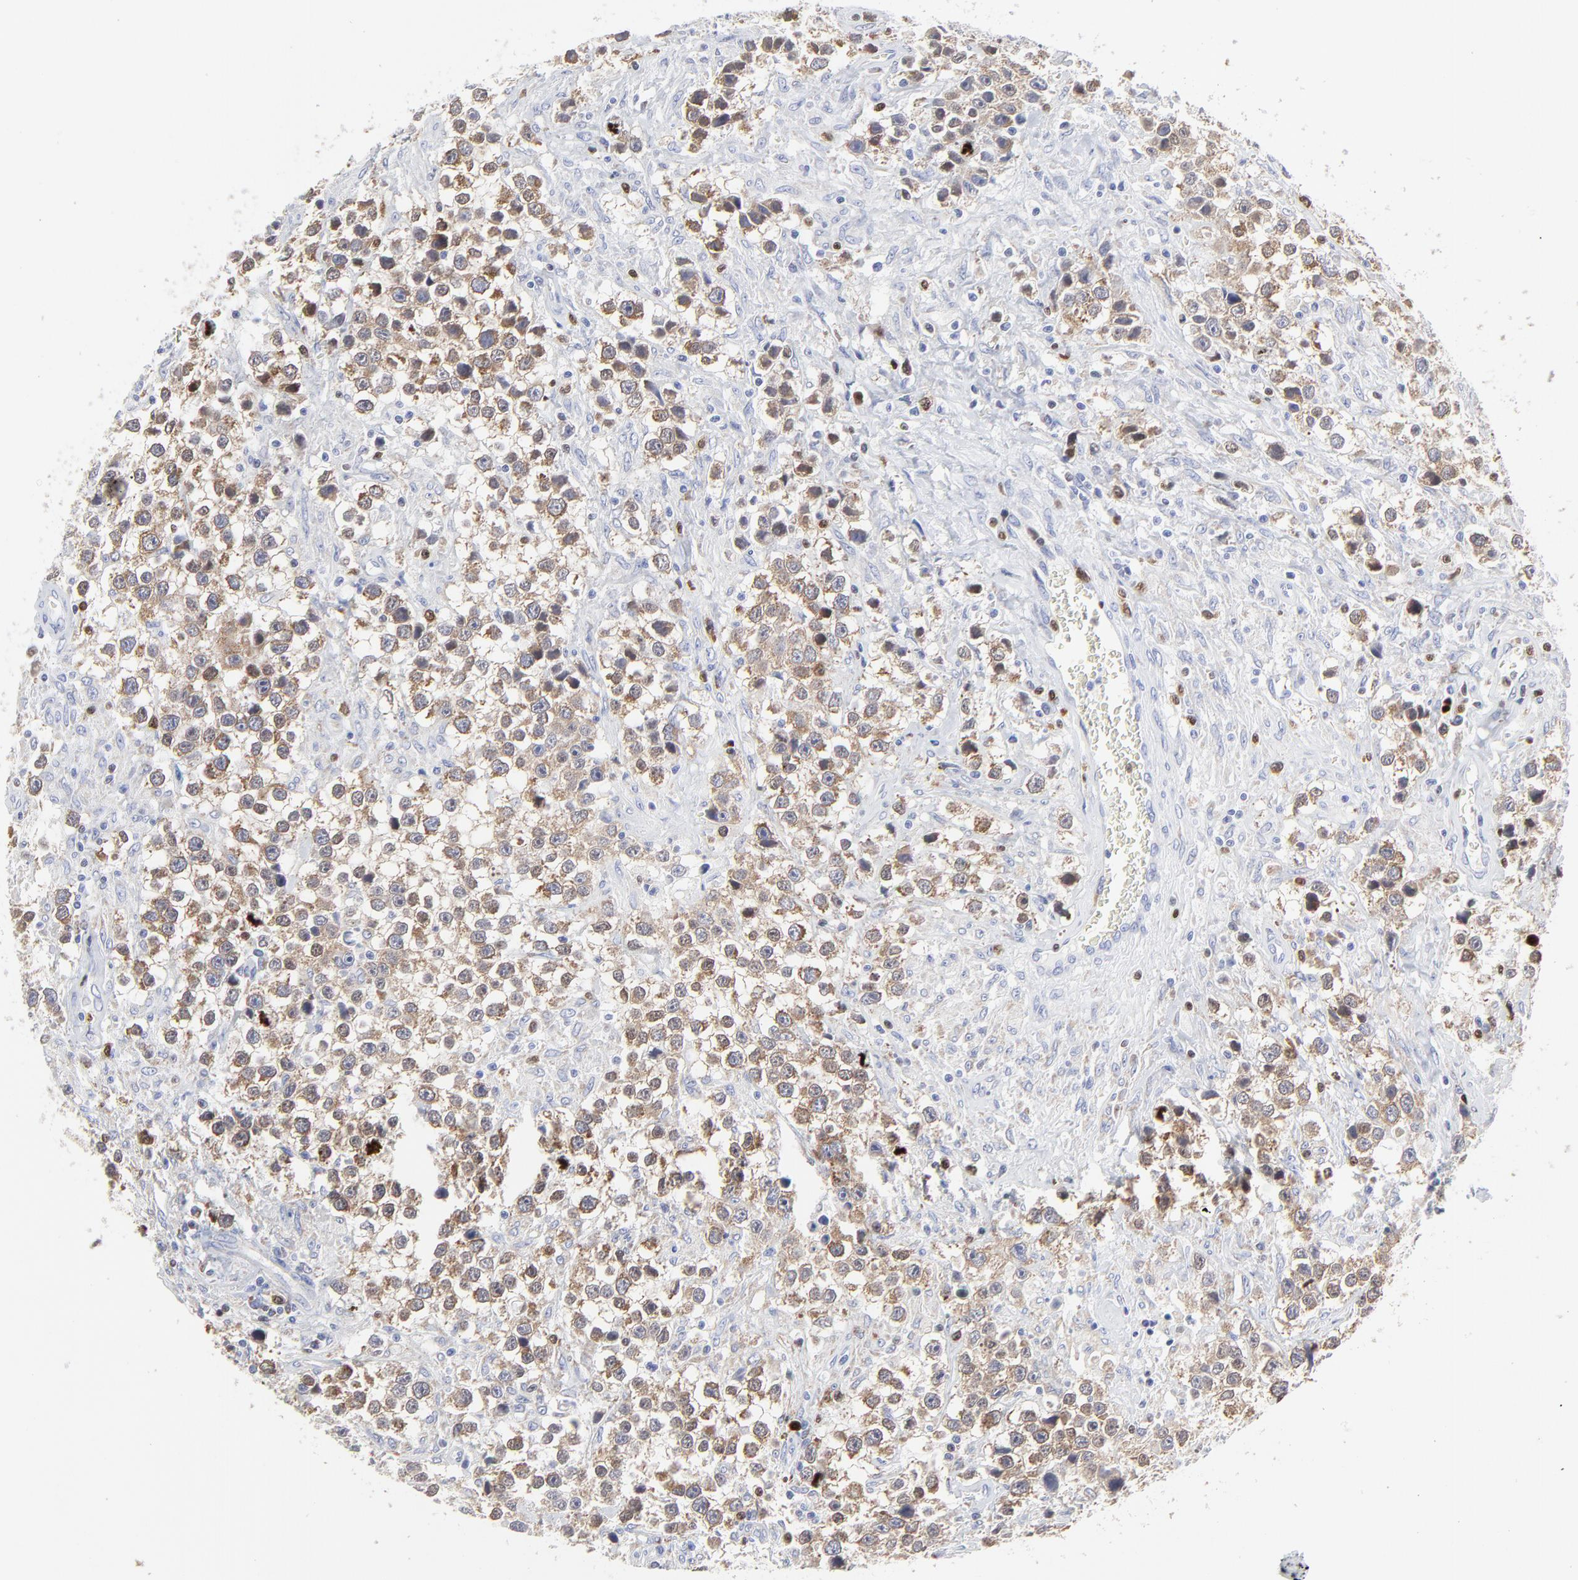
{"staining": {"intensity": "moderate", "quantity": ">75%", "location": "cytoplasmic/membranous"}, "tissue": "testis cancer", "cell_type": "Tumor cells", "image_type": "cancer", "snomed": [{"axis": "morphology", "description": "Seminoma, NOS"}, {"axis": "topography", "description": "Testis"}], "caption": "A medium amount of moderate cytoplasmic/membranous expression is seen in approximately >75% of tumor cells in seminoma (testis) tissue.", "gene": "NCAPH", "patient": {"sex": "male", "age": 43}}